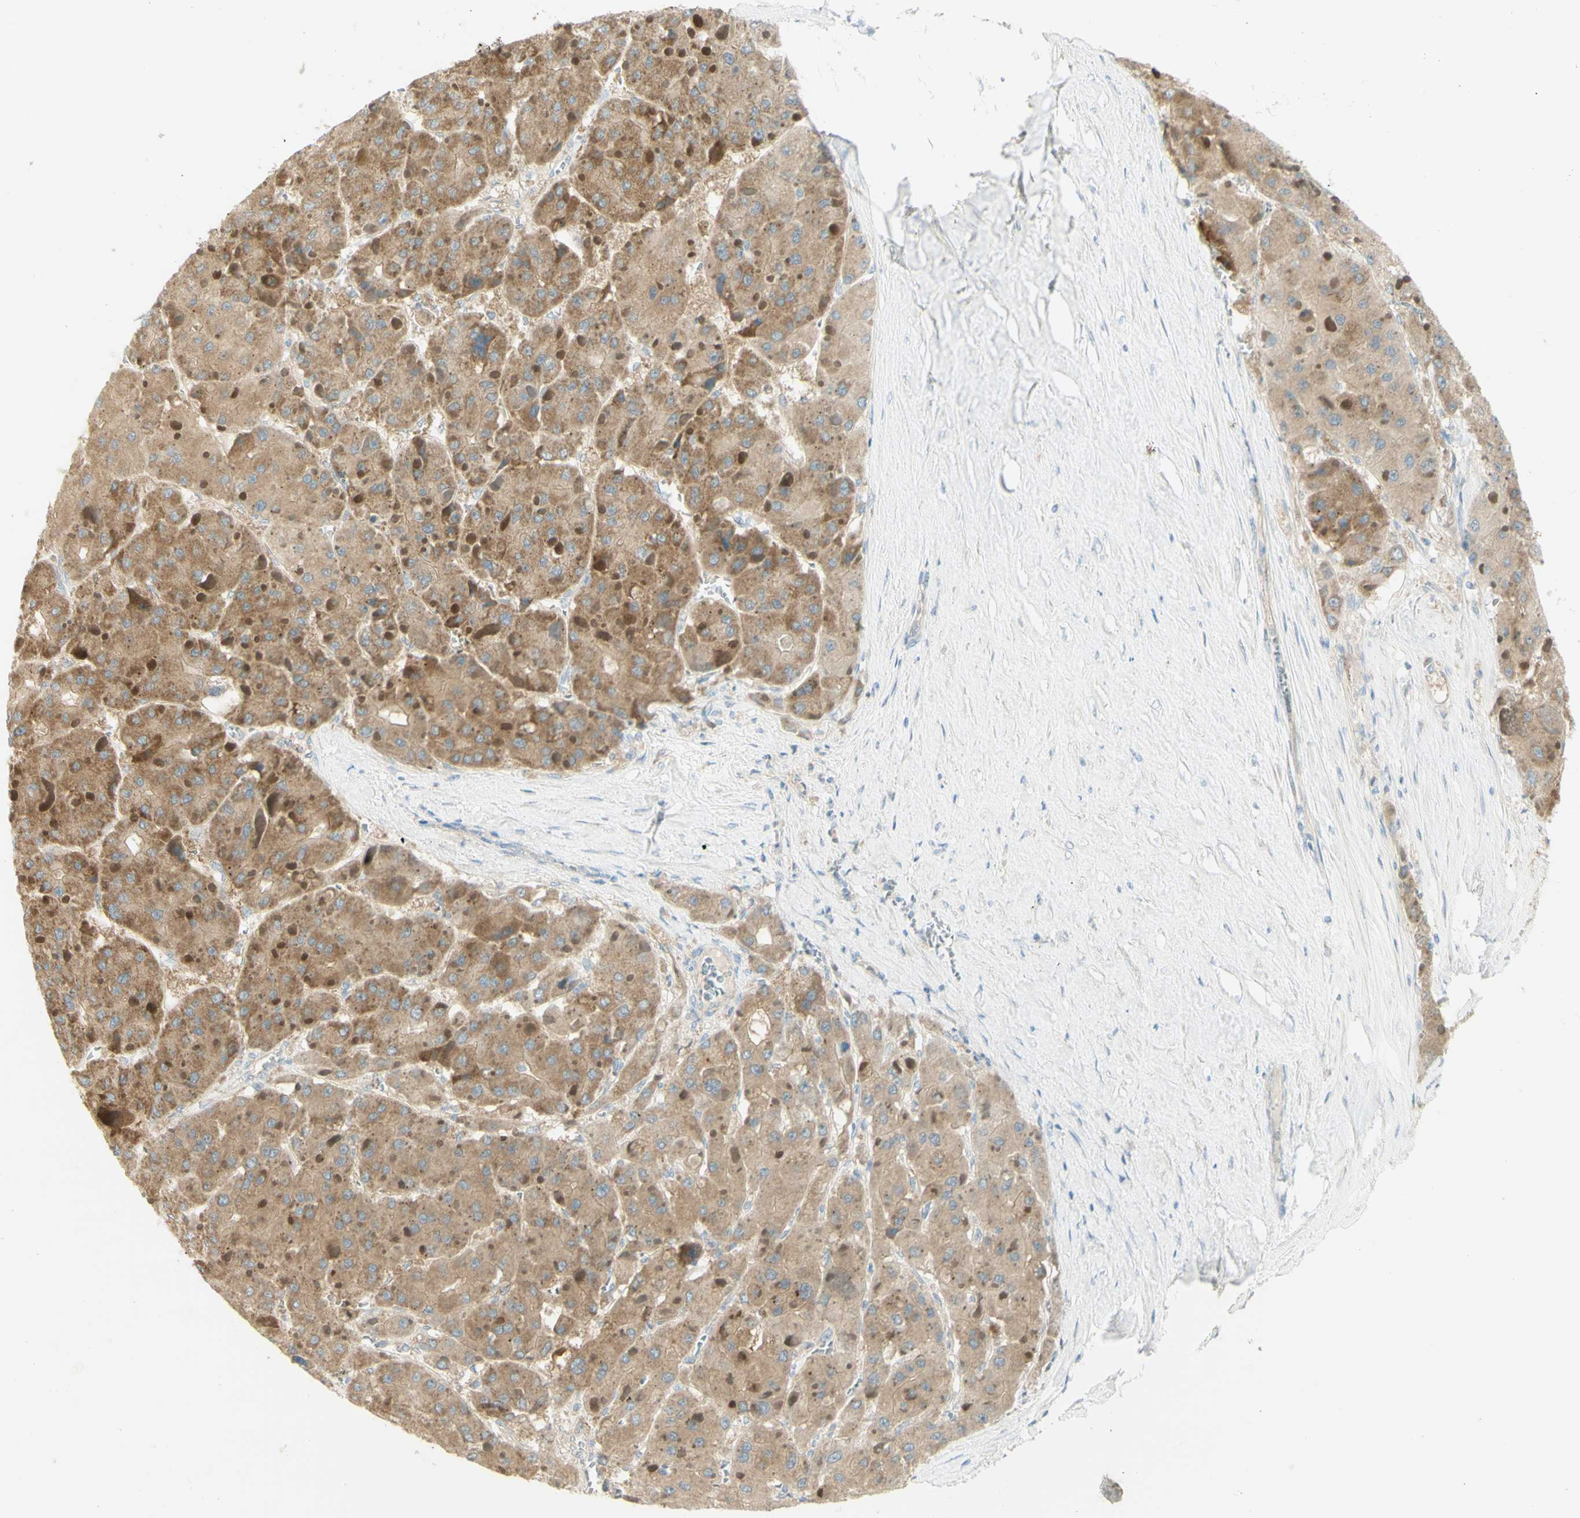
{"staining": {"intensity": "moderate", "quantity": ">75%", "location": "cytoplasmic/membranous"}, "tissue": "liver cancer", "cell_type": "Tumor cells", "image_type": "cancer", "snomed": [{"axis": "morphology", "description": "Carcinoma, Hepatocellular, NOS"}, {"axis": "topography", "description": "Liver"}], "caption": "High-magnification brightfield microscopy of hepatocellular carcinoma (liver) stained with DAB (brown) and counterstained with hematoxylin (blue). tumor cells exhibit moderate cytoplasmic/membranous staining is appreciated in about>75% of cells.", "gene": "GCNT3", "patient": {"sex": "female", "age": 73}}